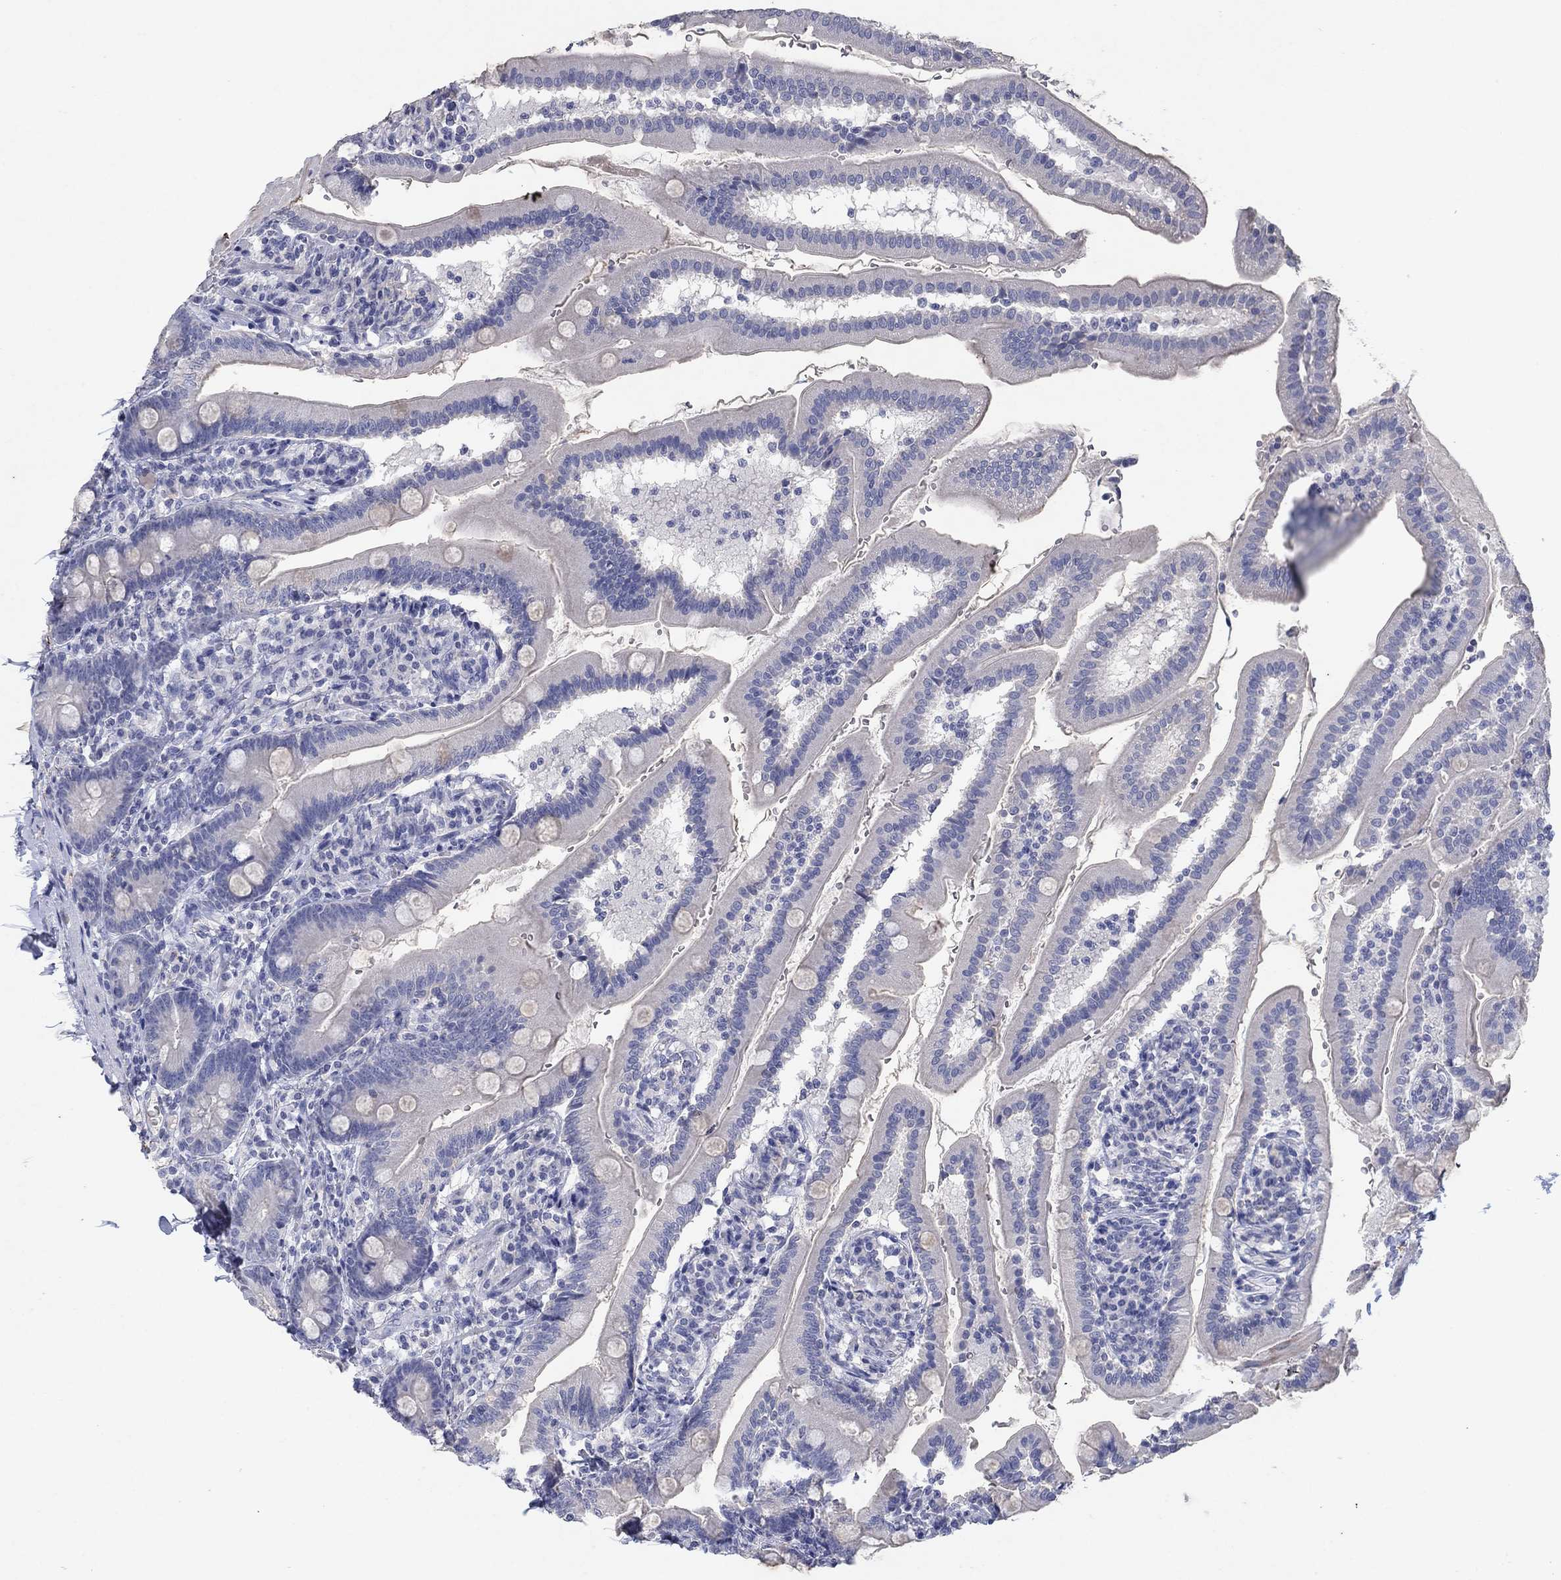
{"staining": {"intensity": "negative", "quantity": "none", "location": "none"}, "tissue": "duodenum", "cell_type": "Glandular cells", "image_type": "normal", "snomed": [{"axis": "morphology", "description": "Normal tissue, NOS"}, {"axis": "topography", "description": "Duodenum"}], "caption": "Duodenum was stained to show a protein in brown. There is no significant staining in glandular cells. (DAB (3,3'-diaminobenzidine) immunohistochemistry, high magnification).", "gene": "KRT40", "patient": {"sex": "female", "age": 67}}